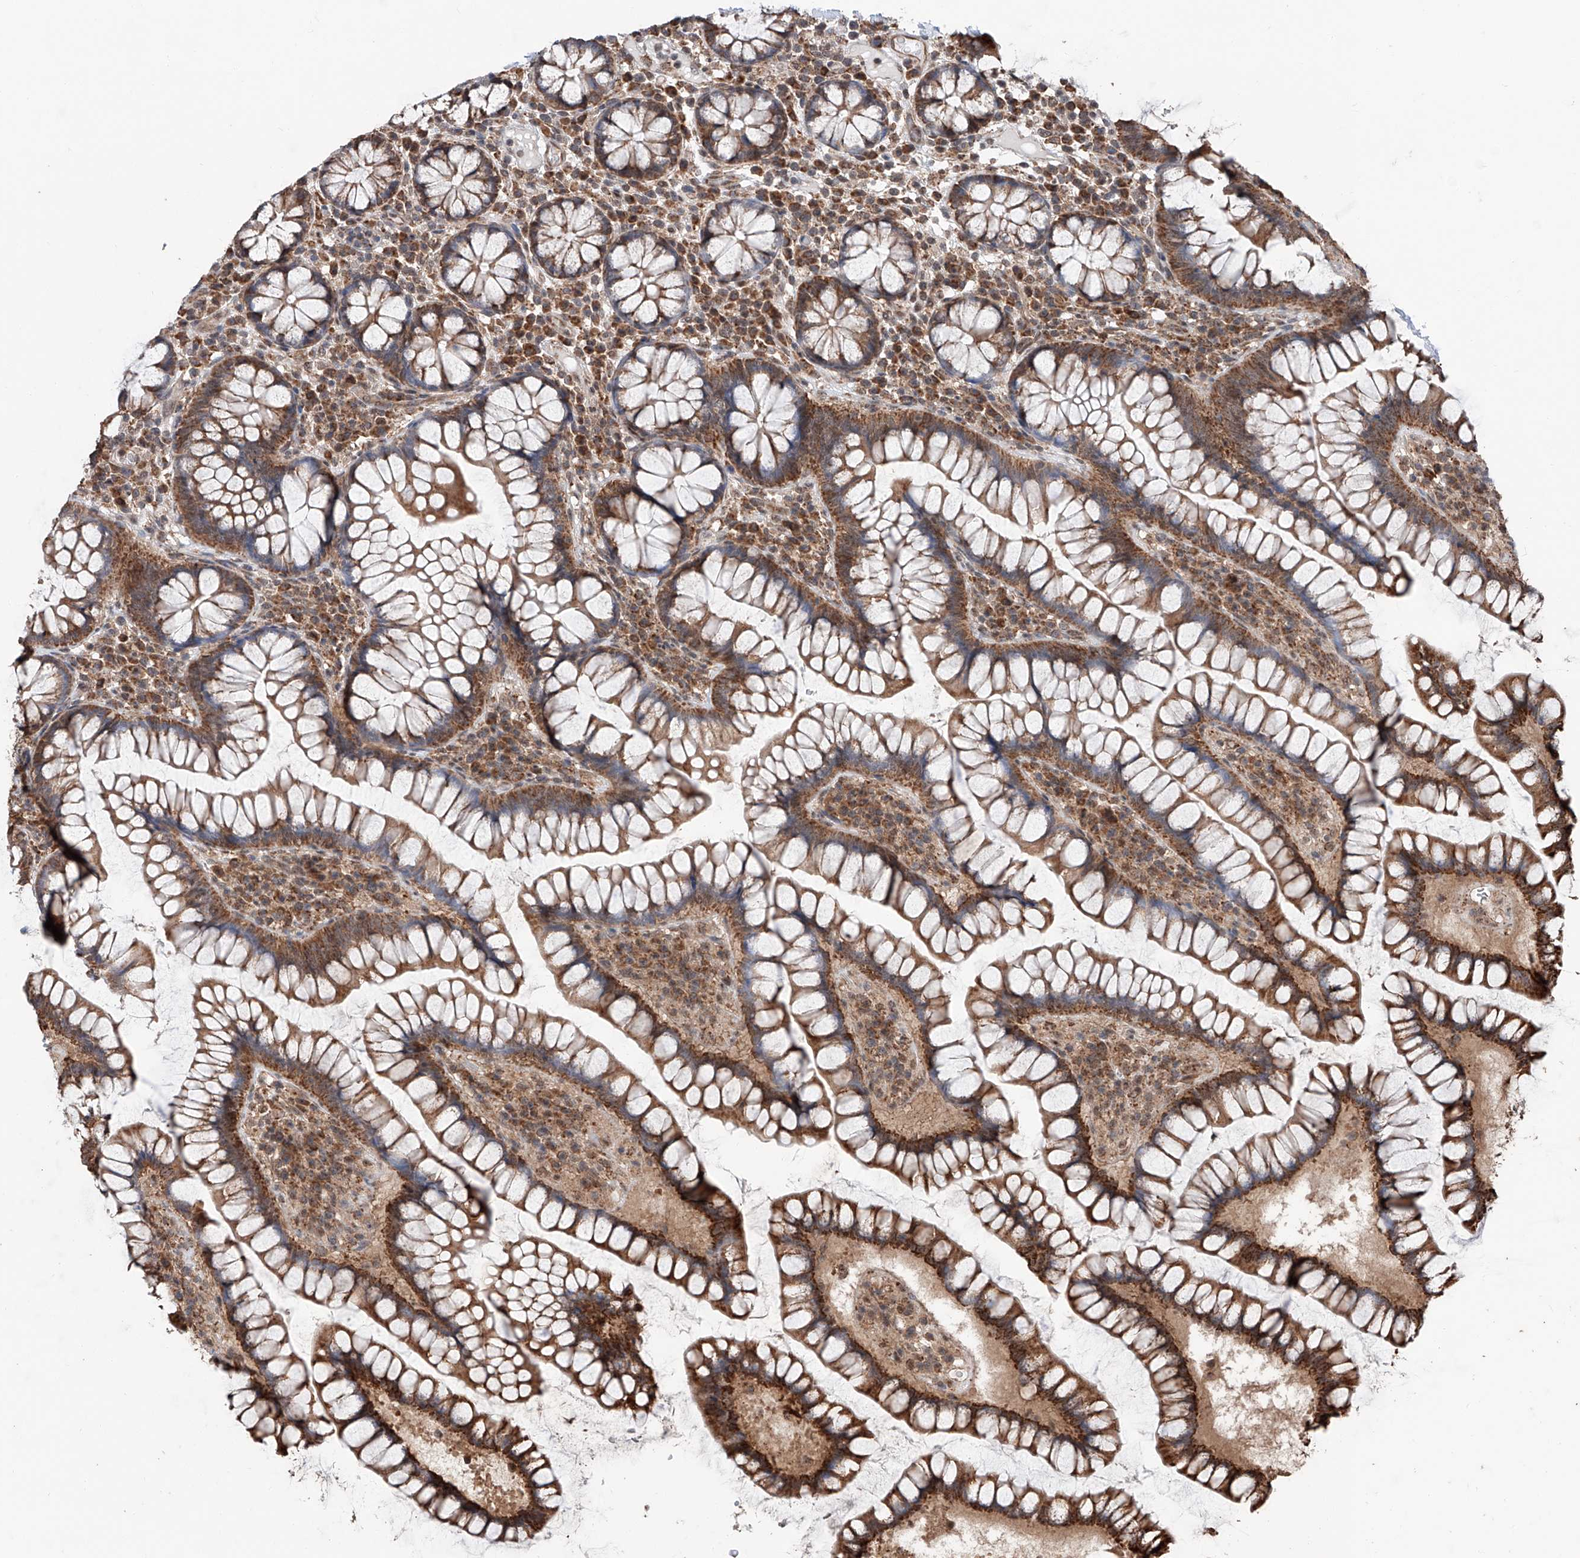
{"staining": {"intensity": "moderate", "quantity": ">75%", "location": "cytoplasmic/membranous,nuclear"}, "tissue": "colon", "cell_type": "Endothelial cells", "image_type": "normal", "snomed": [{"axis": "morphology", "description": "Normal tissue, NOS"}, {"axis": "topography", "description": "Colon"}], "caption": "Immunohistochemistry (IHC) photomicrograph of normal human colon stained for a protein (brown), which reveals medium levels of moderate cytoplasmic/membranous,nuclear staining in approximately >75% of endothelial cells.", "gene": "ZNF445", "patient": {"sex": "female", "age": 79}}